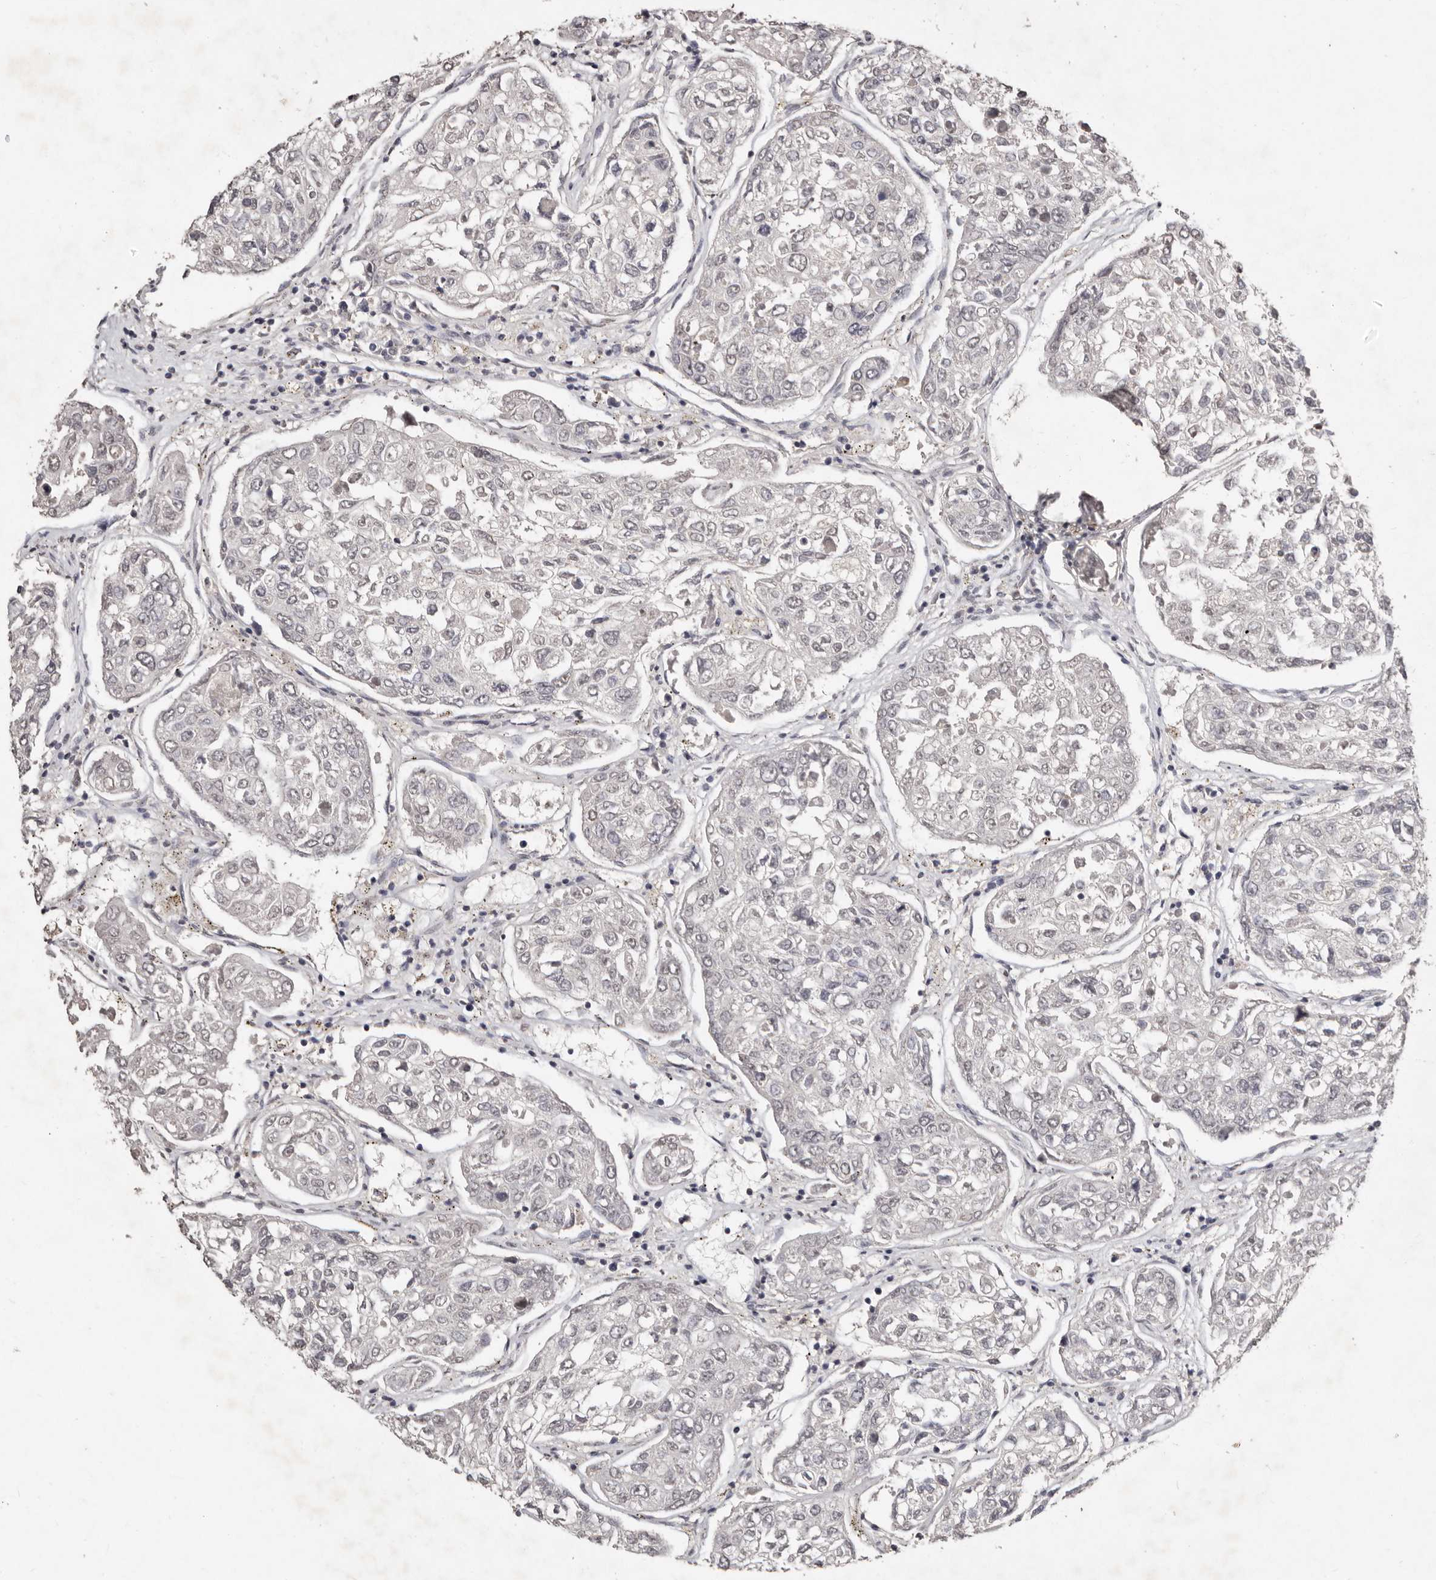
{"staining": {"intensity": "negative", "quantity": "none", "location": "none"}, "tissue": "urothelial cancer", "cell_type": "Tumor cells", "image_type": "cancer", "snomed": [{"axis": "morphology", "description": "Urothelial carcinoma, High grade"}, {"axis": "topography", "description": "Lymph node"}, {"axis": "topography", "description": "Urinary bladder"}], "caption": "IHC micrograph of neoplastic tissue: urothelial carcinoma (high-grade) stained with DAB (3,3'-diaminobenzidine) reveals no significant protein positivity in tumor cells. Nuclei are stained in blue.", "gene": "SULT1E1", "patient": {"sex": "male", "age": 51}}